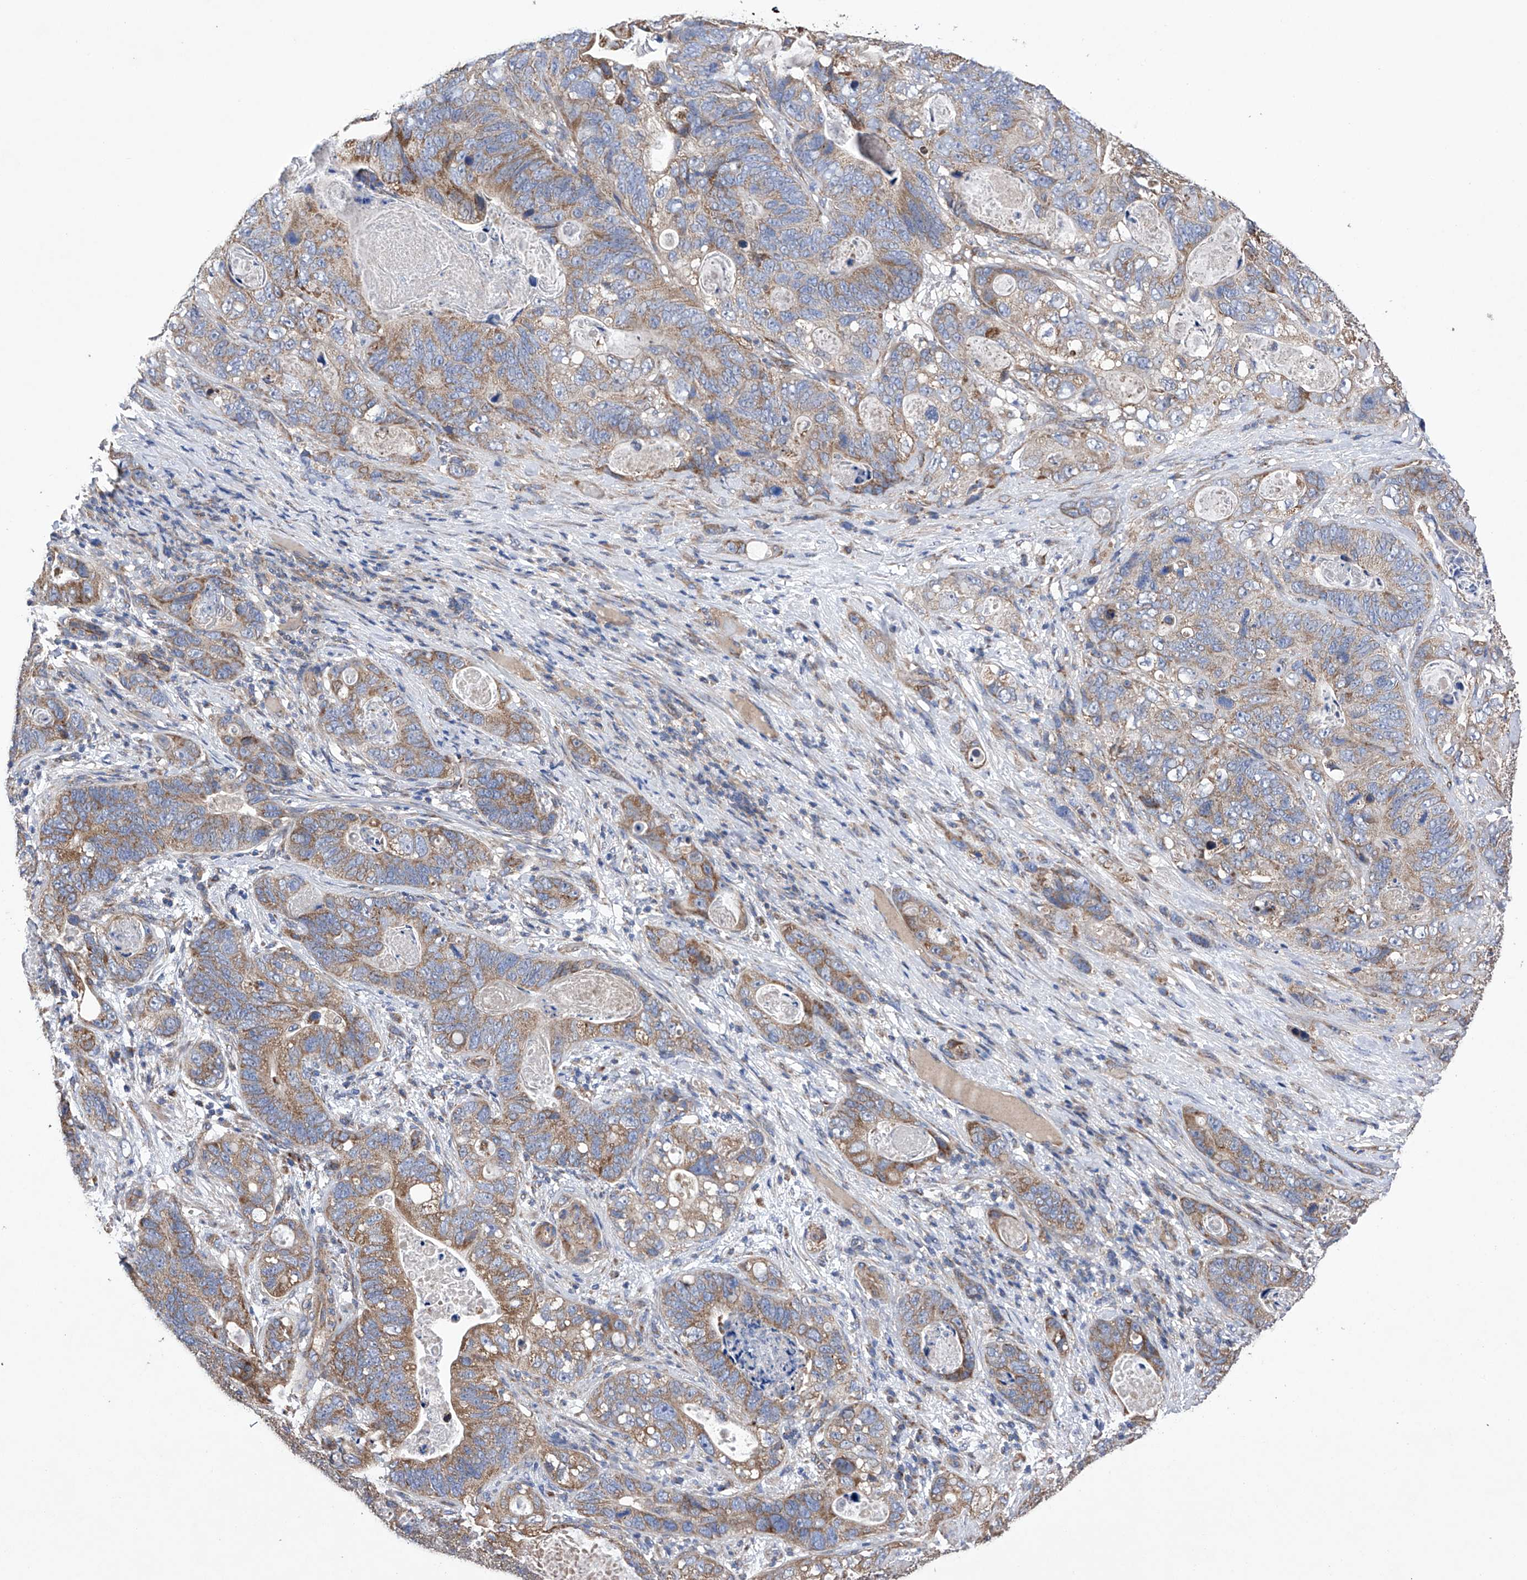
{"staining": {"intensity": "moderate", "quantity": "25%-75%", "location": "cytoplasmic/membranous"}, "tissue": "stomach cancer", "cell_type": "Tumor cells", "image_type": "cancer", "snomed": [{"axis": "morphology", "description": "Normal tissue, NOS"}, {"axis": "morphology", "description": "Adenocarcinoma, NOS"}, {"axis": "topography", "description": "Stomach"}], "caption": "Human stomach cancer (adenocarcinoma) stained for a protein (brown) displays moderate cytoplasmic/membranous positive positivity in about 25%-75% of tumor cells.", "gene": "EFCAB2", "patient": {"sex": "female", "age": 89}}